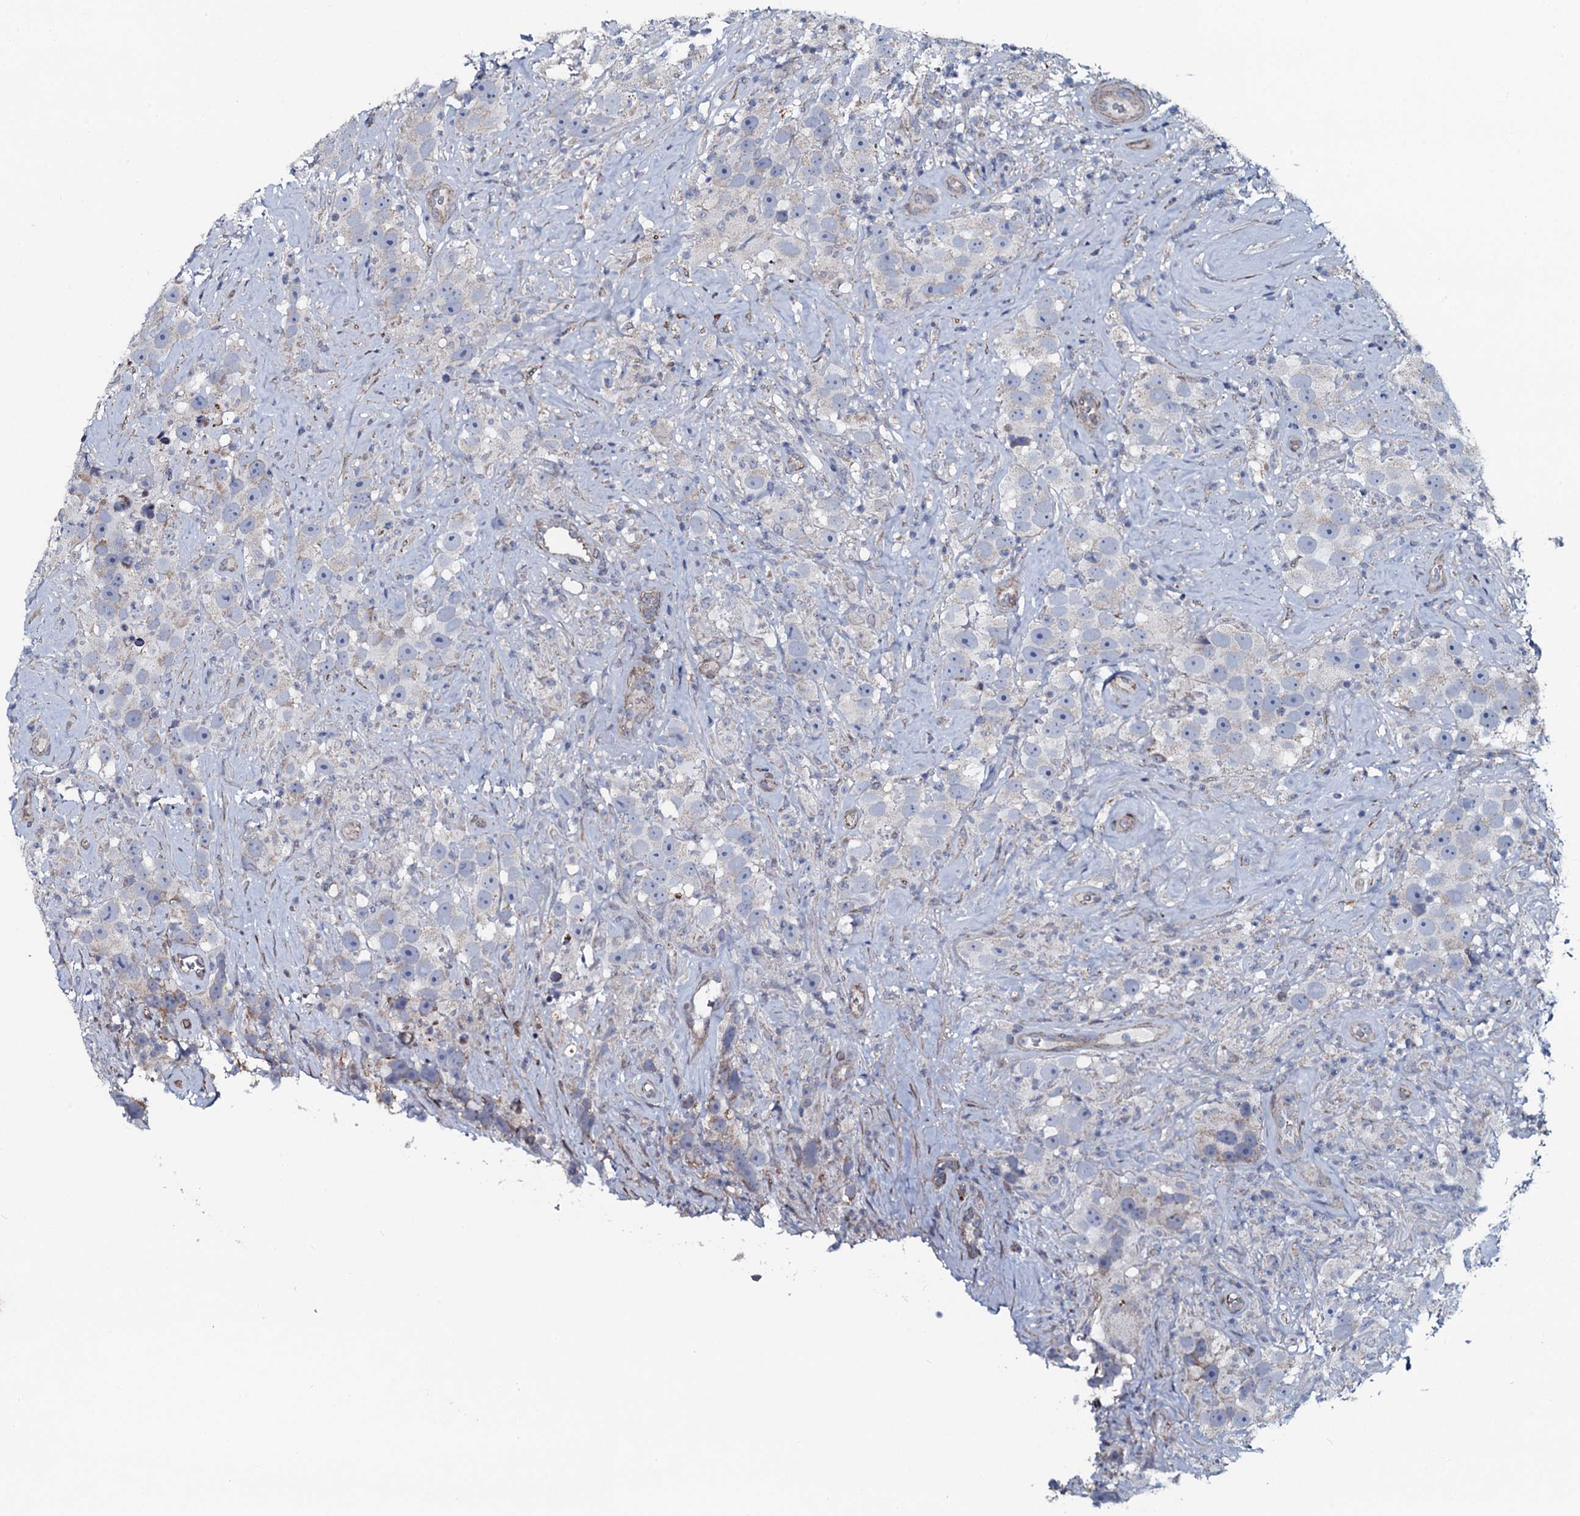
{"staining": {"intensity": "negative", "quantity": "none", "location": "none"}, "tissue": "testis cancer", "cell_type": "Tumor cells", "image_type": "cancer", "snomed": [{"axis": "morphology", "description": "Seminoma, NOS"}, {"axis": "topography", "description": "Testis"}], "caption": "Immunohistochemistry histopathology image of human testis seminoma stained for a protein (brown), which demonstrates no expression in tumor cells.", "gene": "KCTD4", "patient": {"sex": "male", "age": 49}}